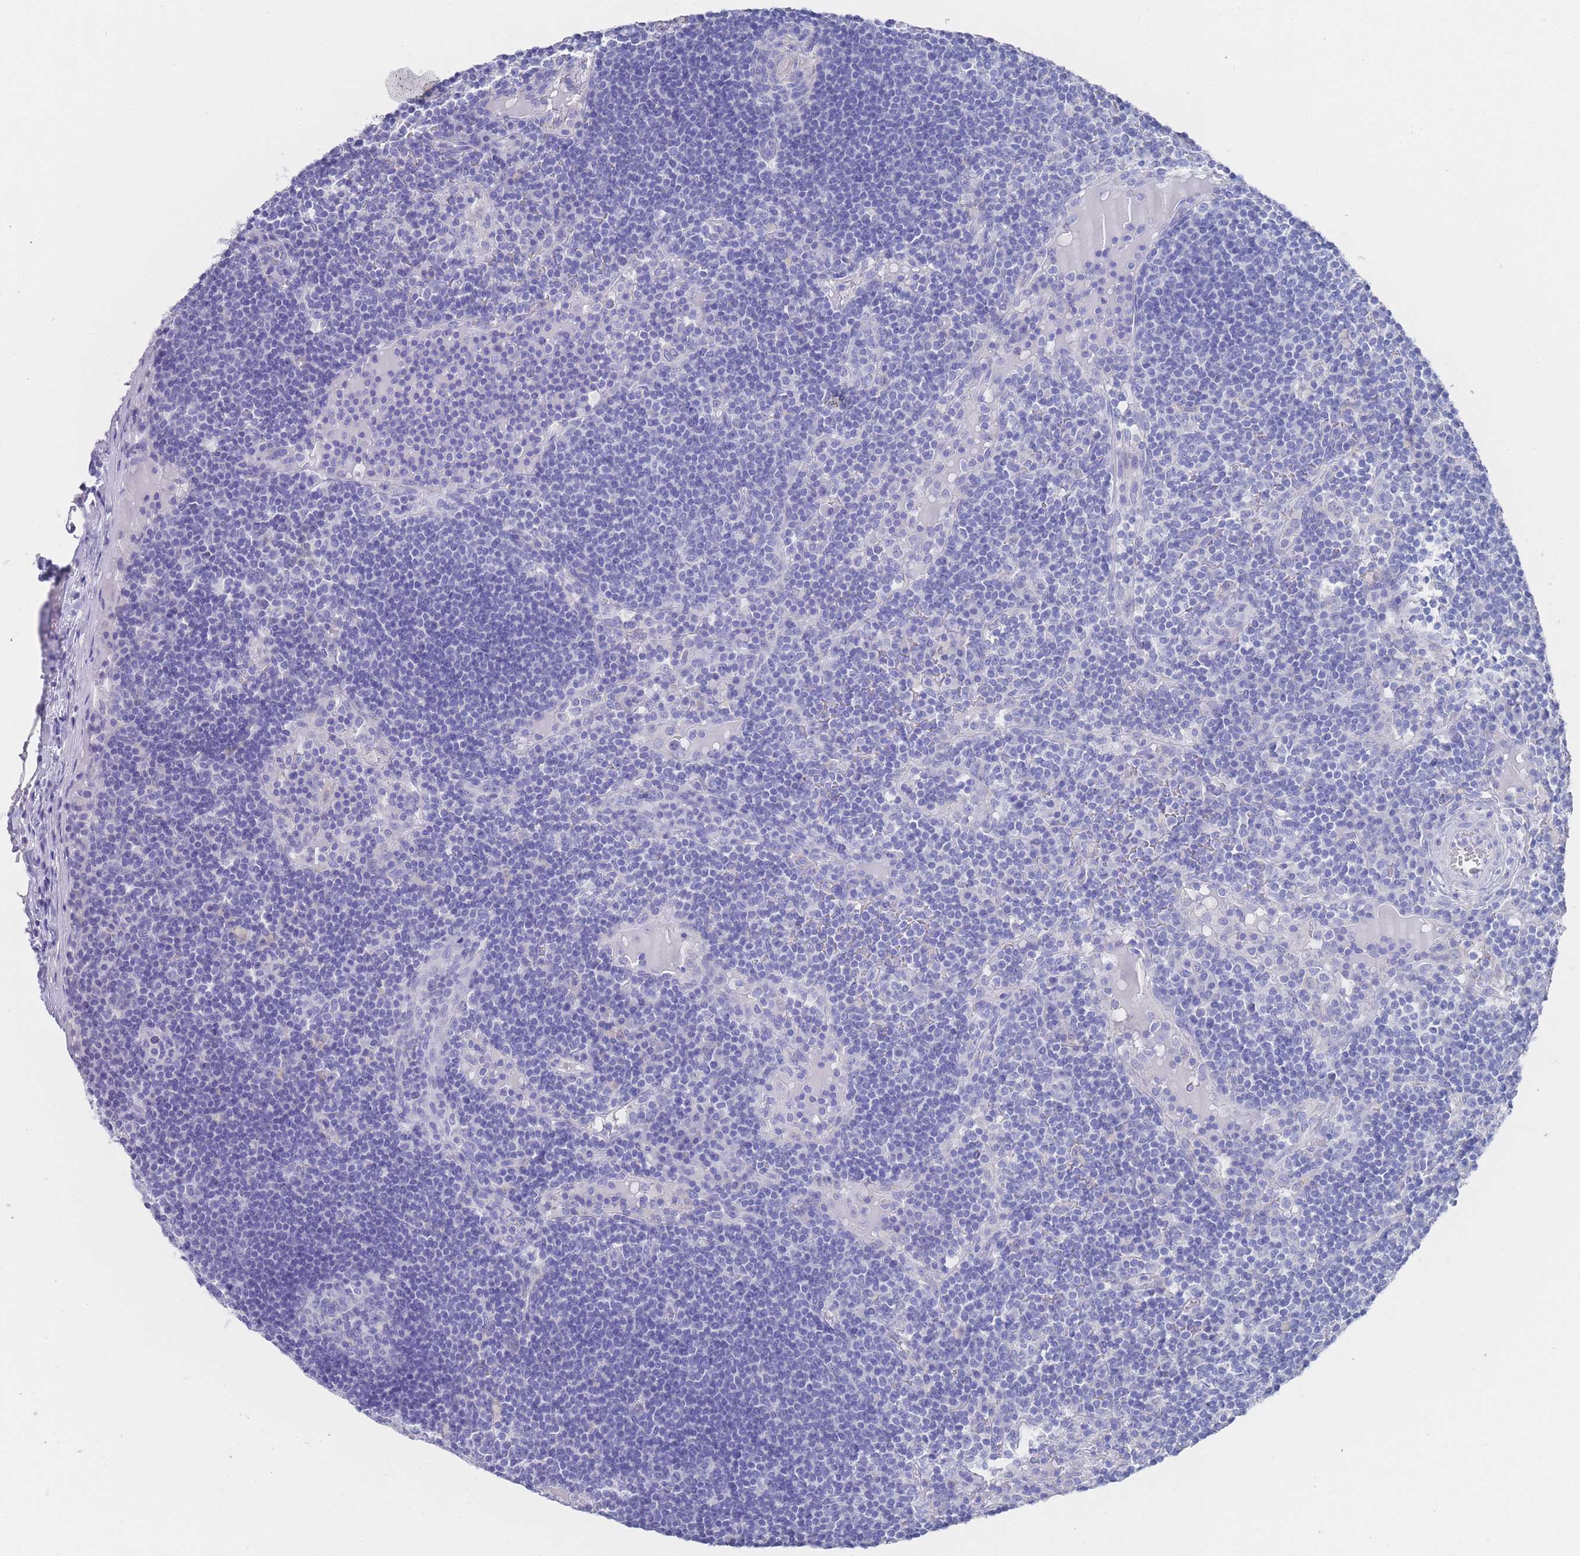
{"staining": {"intensity": "negative", "quantity": "none", "location": "none"}, "tissue": "lymph node", "cell_type": "Germinal center cells", "image_type": "normal", "snomed": [{"axis": "morphology", "description": "Normal tissue, NOS"}, {"axis": "topography", "description": "Lymph node"}], "caption": "Immunohistochemistry of benign lymph node shows no positivity in germinal center cells. The staining was performed using DAB (3,3'-diaminobenzidine) to visualize the protein expression in brown, while the nuclei were stained in blue with hematoxylin (Magnification: 20x).", "gene": "LRRC37A2", "patient": {"sex": "male", "age": 53}}